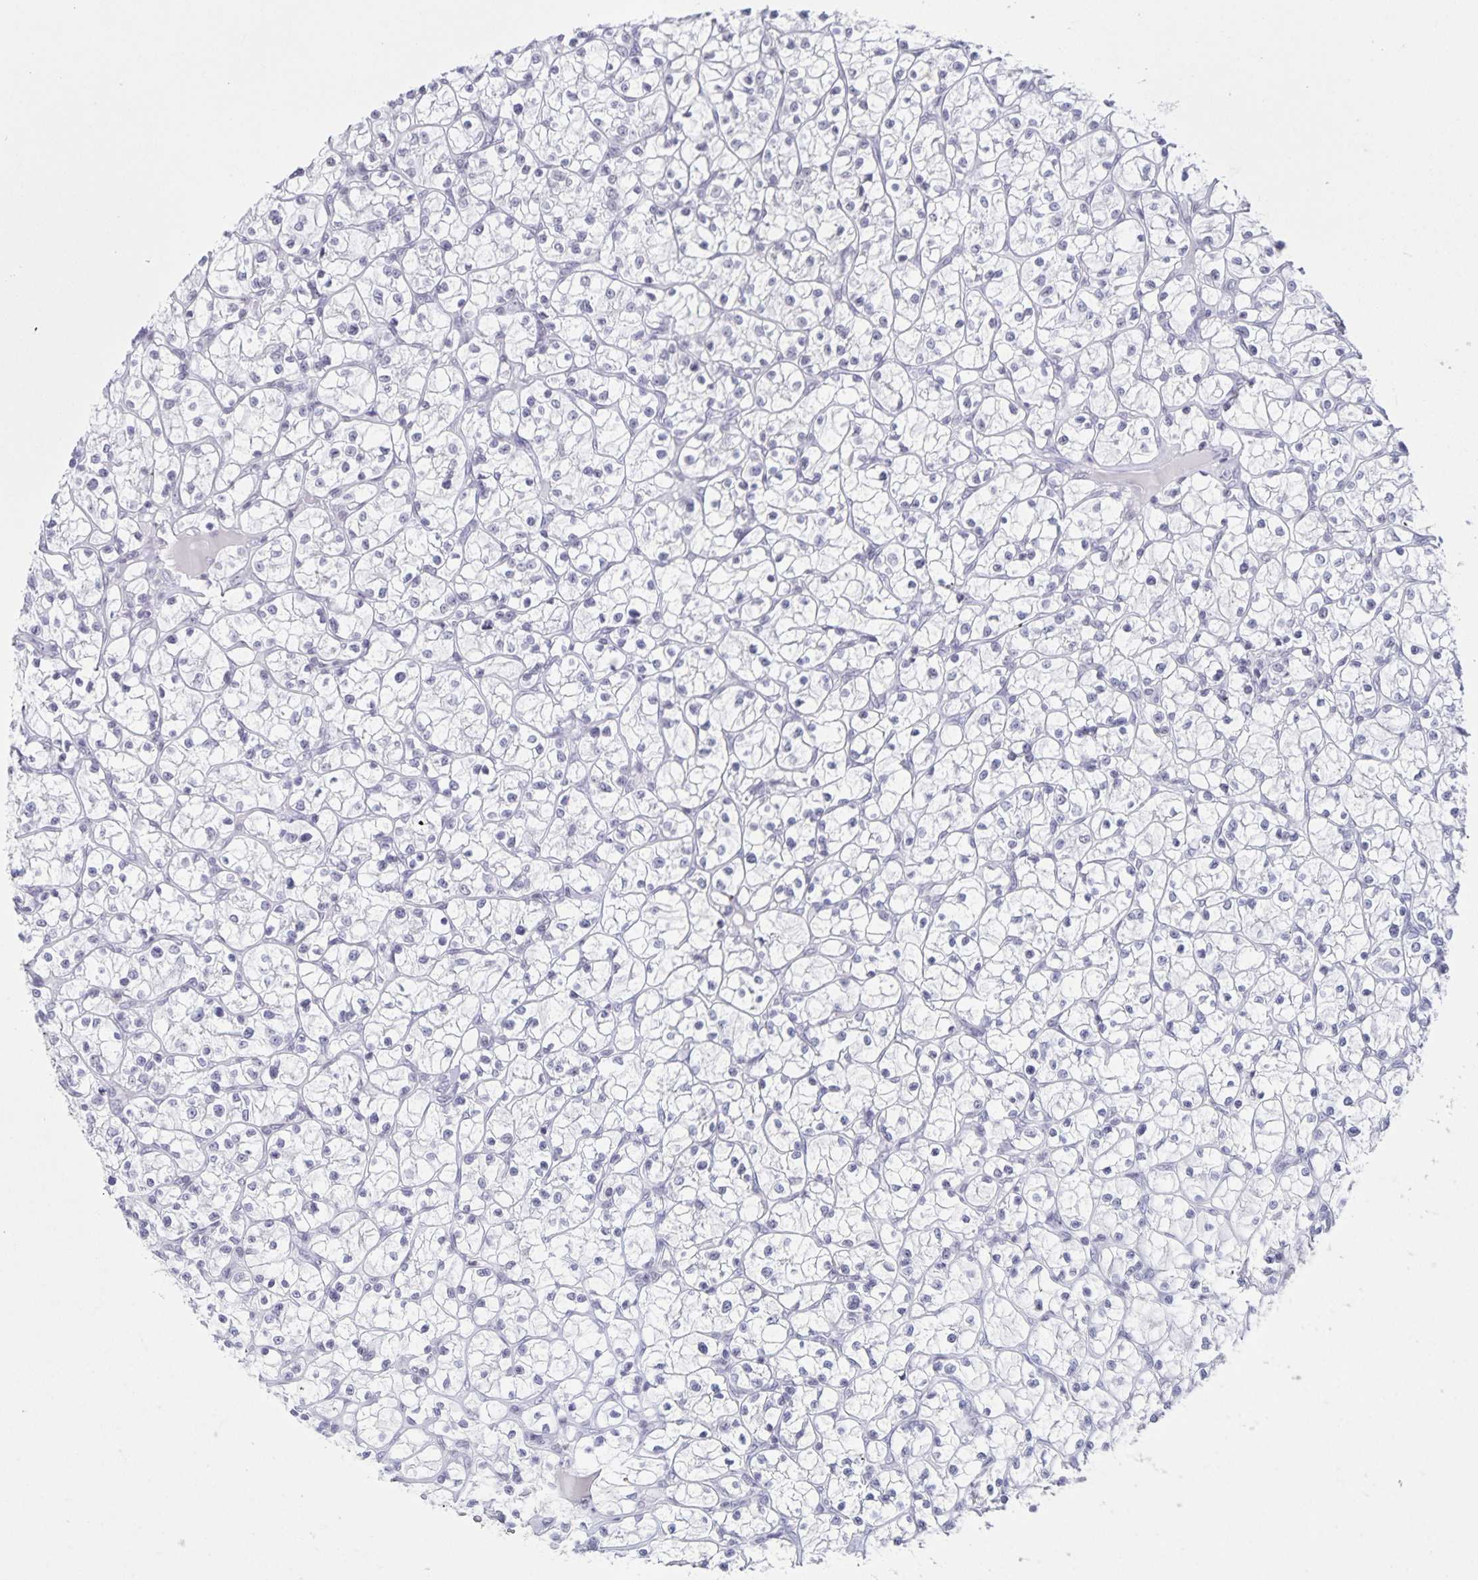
{"staining": {"intensity": "negative", "quantity": "none", "location": "none"}, "tissue": "renal cancer", "cell_type": "Tumor cells", "image_type": "cancer", "snomed": [{"axis": "morphology", "description": "Adenocarcinoma, NOS"}, {"axis": "topography", "description": "Kidney"}], "caption": "The immunohistochemistry (IHC) histopathology image has no significant positivity in tumor cells of renal adenocarcinoma tissue.", "gene": "LCE6A", "patient": {"sex": "female", "age": 64}}